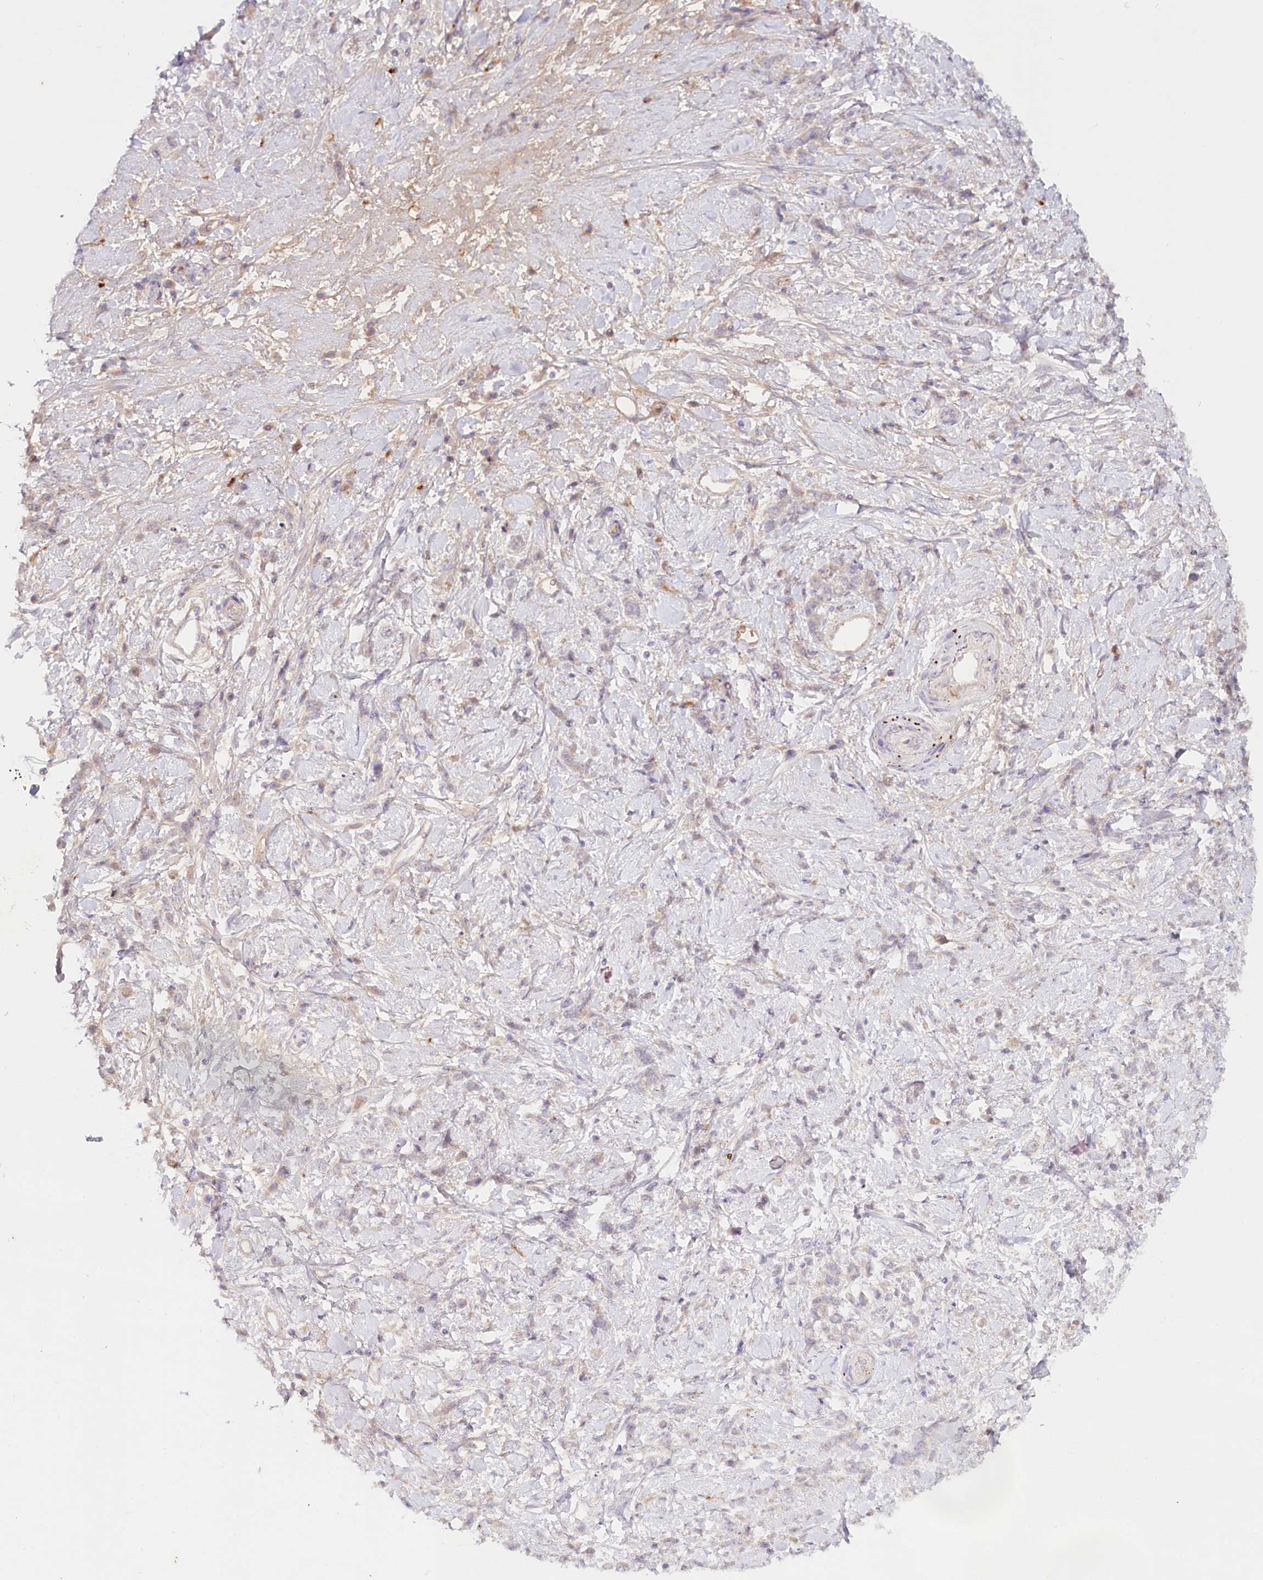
{"staining": {"intensity": "negative", "quantity": "none", "location": "none"}, "tissue": "stomach cancer", "cell_type": "Tumor cells", "image_type": "cancer", "snomed": [{"axis": "morphology", "description": "Adenocarcinoma, NOS"}, {"axis": "topography", "description": "Stomach"}], "caption": "Stomach cancer (adenocarcinoma) was stained to show a protein in brown. There is no significant positivity in tumor cells. (Stains: DAB immunohistochemistry with hematoxylin counter stain, Microscopy: brightfield microscopy at high magnification).", "gene": "PSAPL1", "patient": {"sex": "female", "age": 60}}